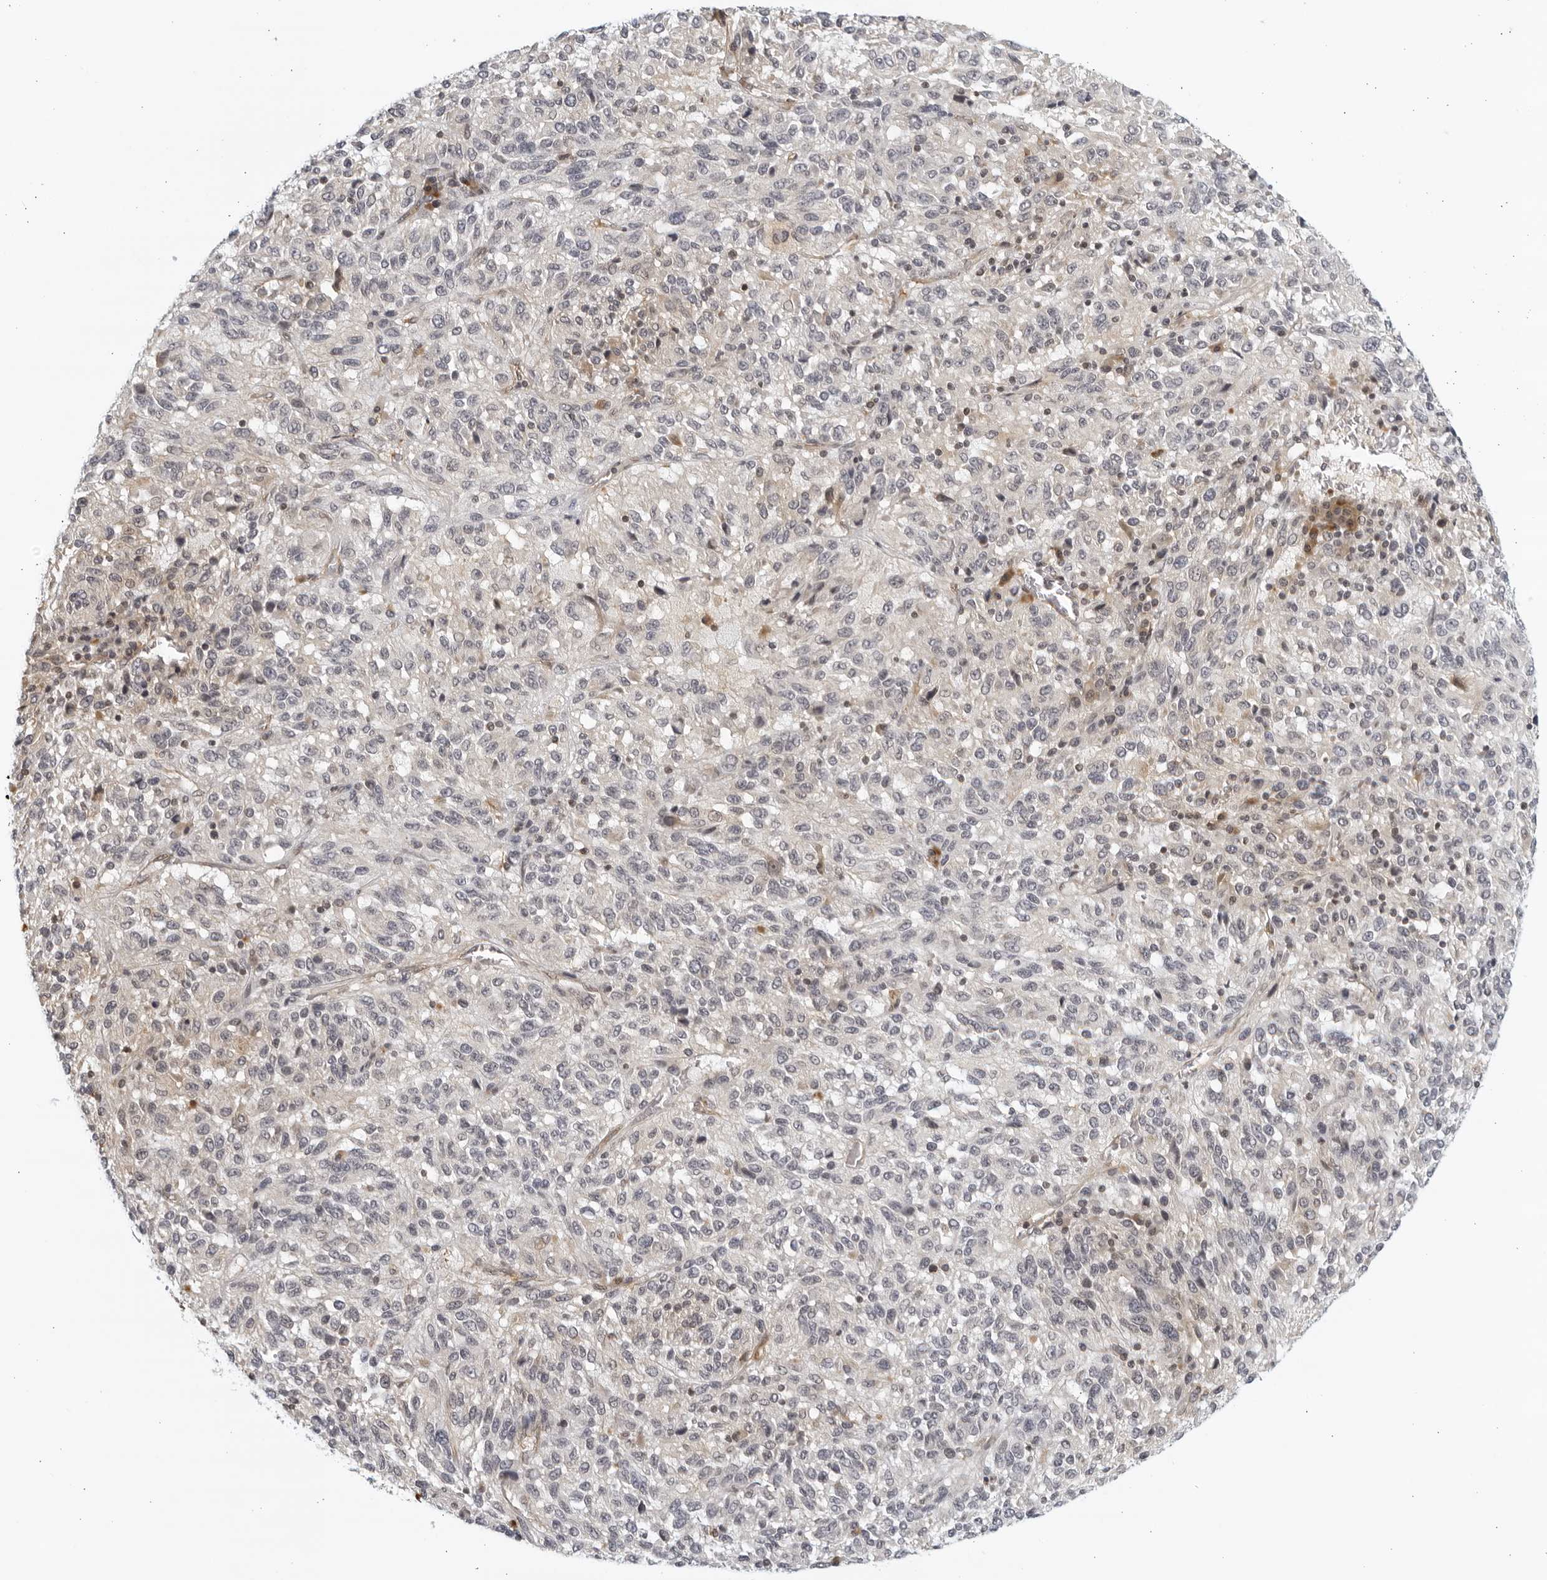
{"staining": {"intensity": "negative", "quantity": "none", "location": "none"}, "tissue": "melanoma", "cell_type": "Tumor cells", "image_type": "cancer", "snomed": [{"axis": "morphology", "description": "Malignant melanoma, Metastatic site"}, {"axis": "topography", "description": "Lung"}], "caption": "Human malignant melanoma (metastatic site) stained for a protein using IHC exhibits no staining in tumor cells.", "gene": "SERTAD4", "patient": {"sex": "male", "age": 64}}